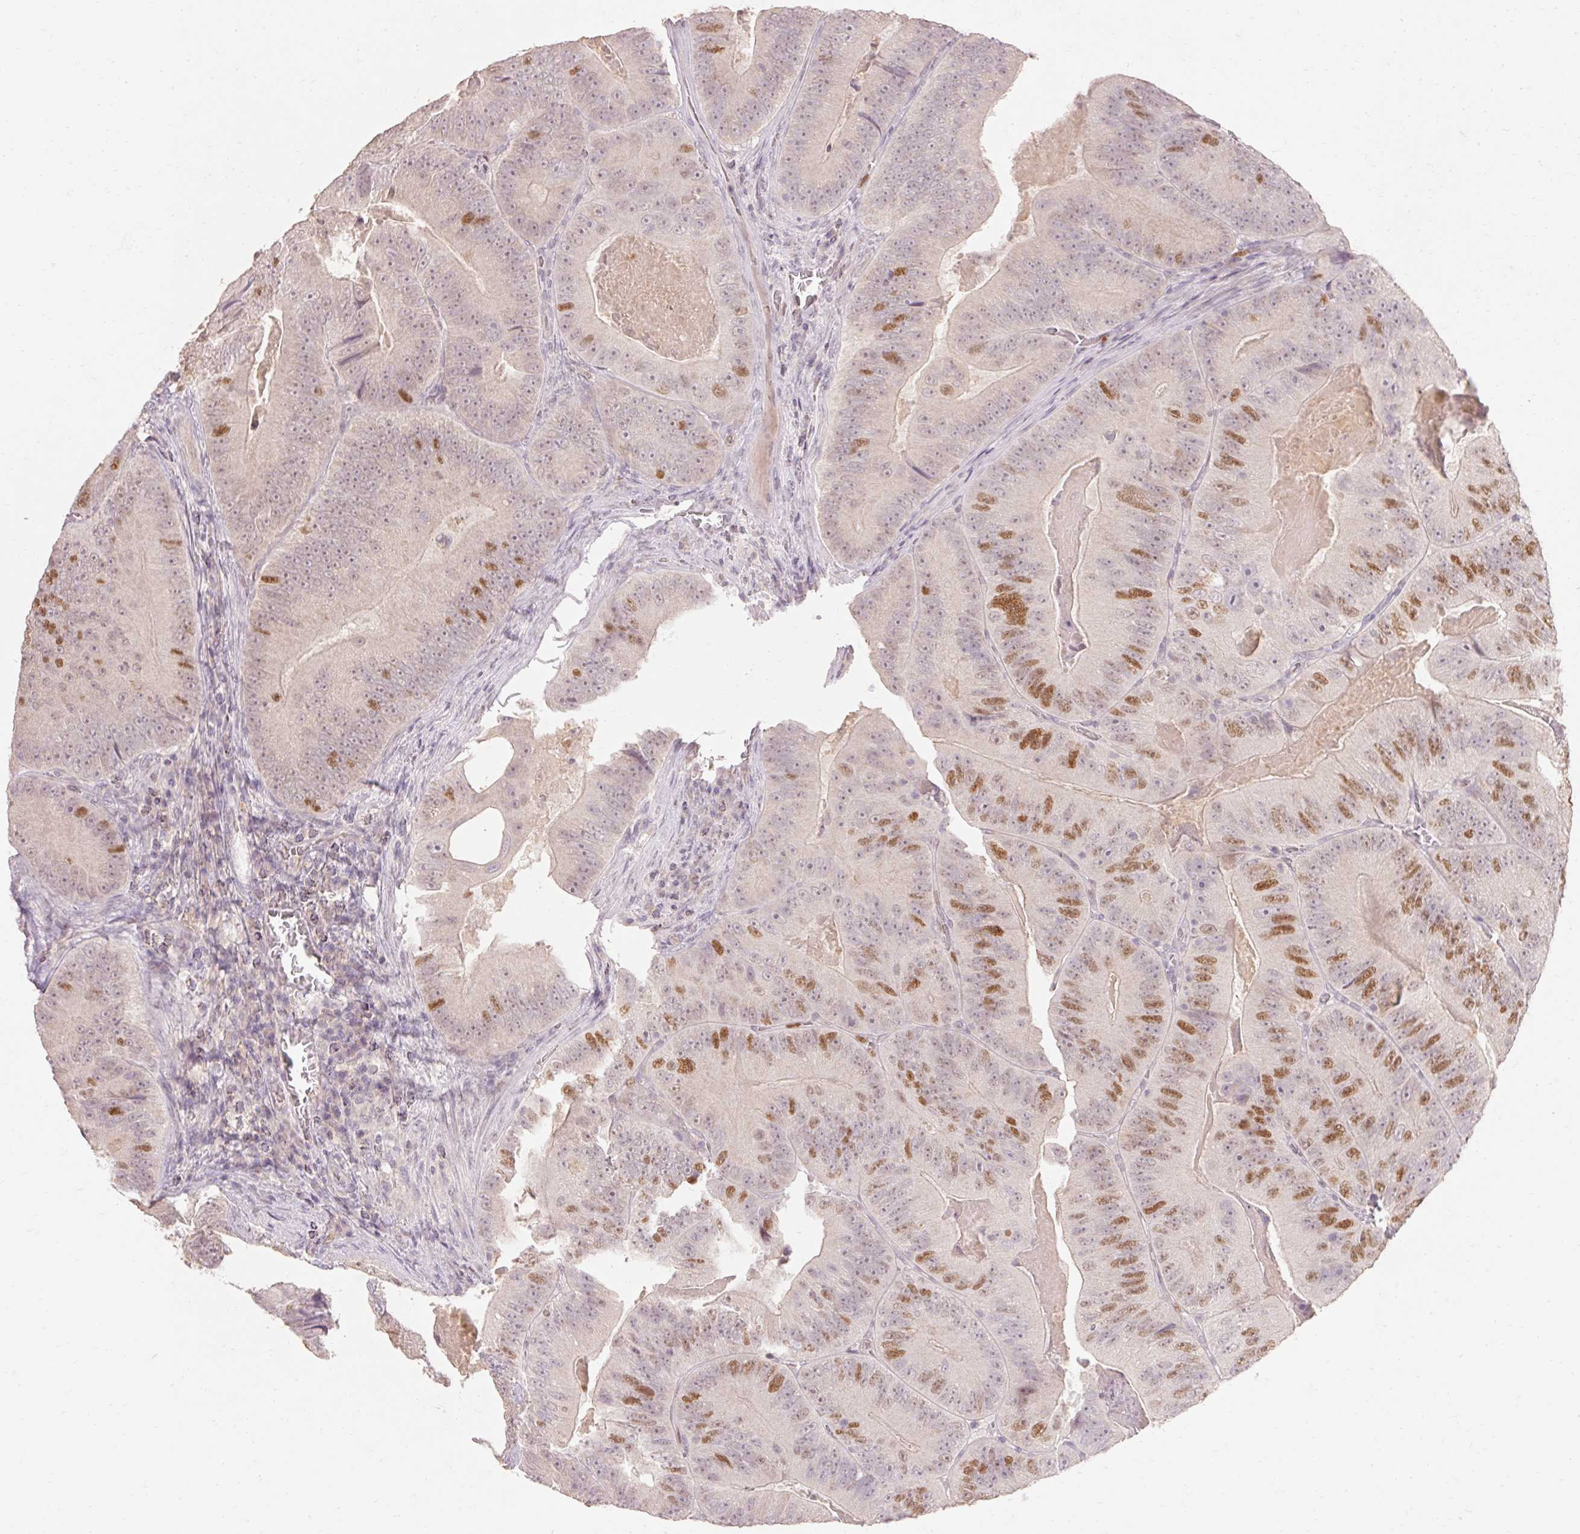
{"staining": {"intensity": "moderate", "quantity": "25%-75%", "location": "nuclear"}, "tissue": "colorectal cancer", "cell_type": "Tumor cells", "image_type": "cancer", "snomed": [{"axis": "morphology", "description": "Adenocarcinoma, NOS"}, {"axis": "topography", "description": "Colon"}], "caption": "This image shows colorectal adenocarcinoma stained with immunohistochemistry to label a protein in brown. The nuclear of tumor cells show moderate positivity for the protein. Nuclei are counter-stained blue.", "gene": "SKP2", "patient": {"sex": "female", "age": 86}}